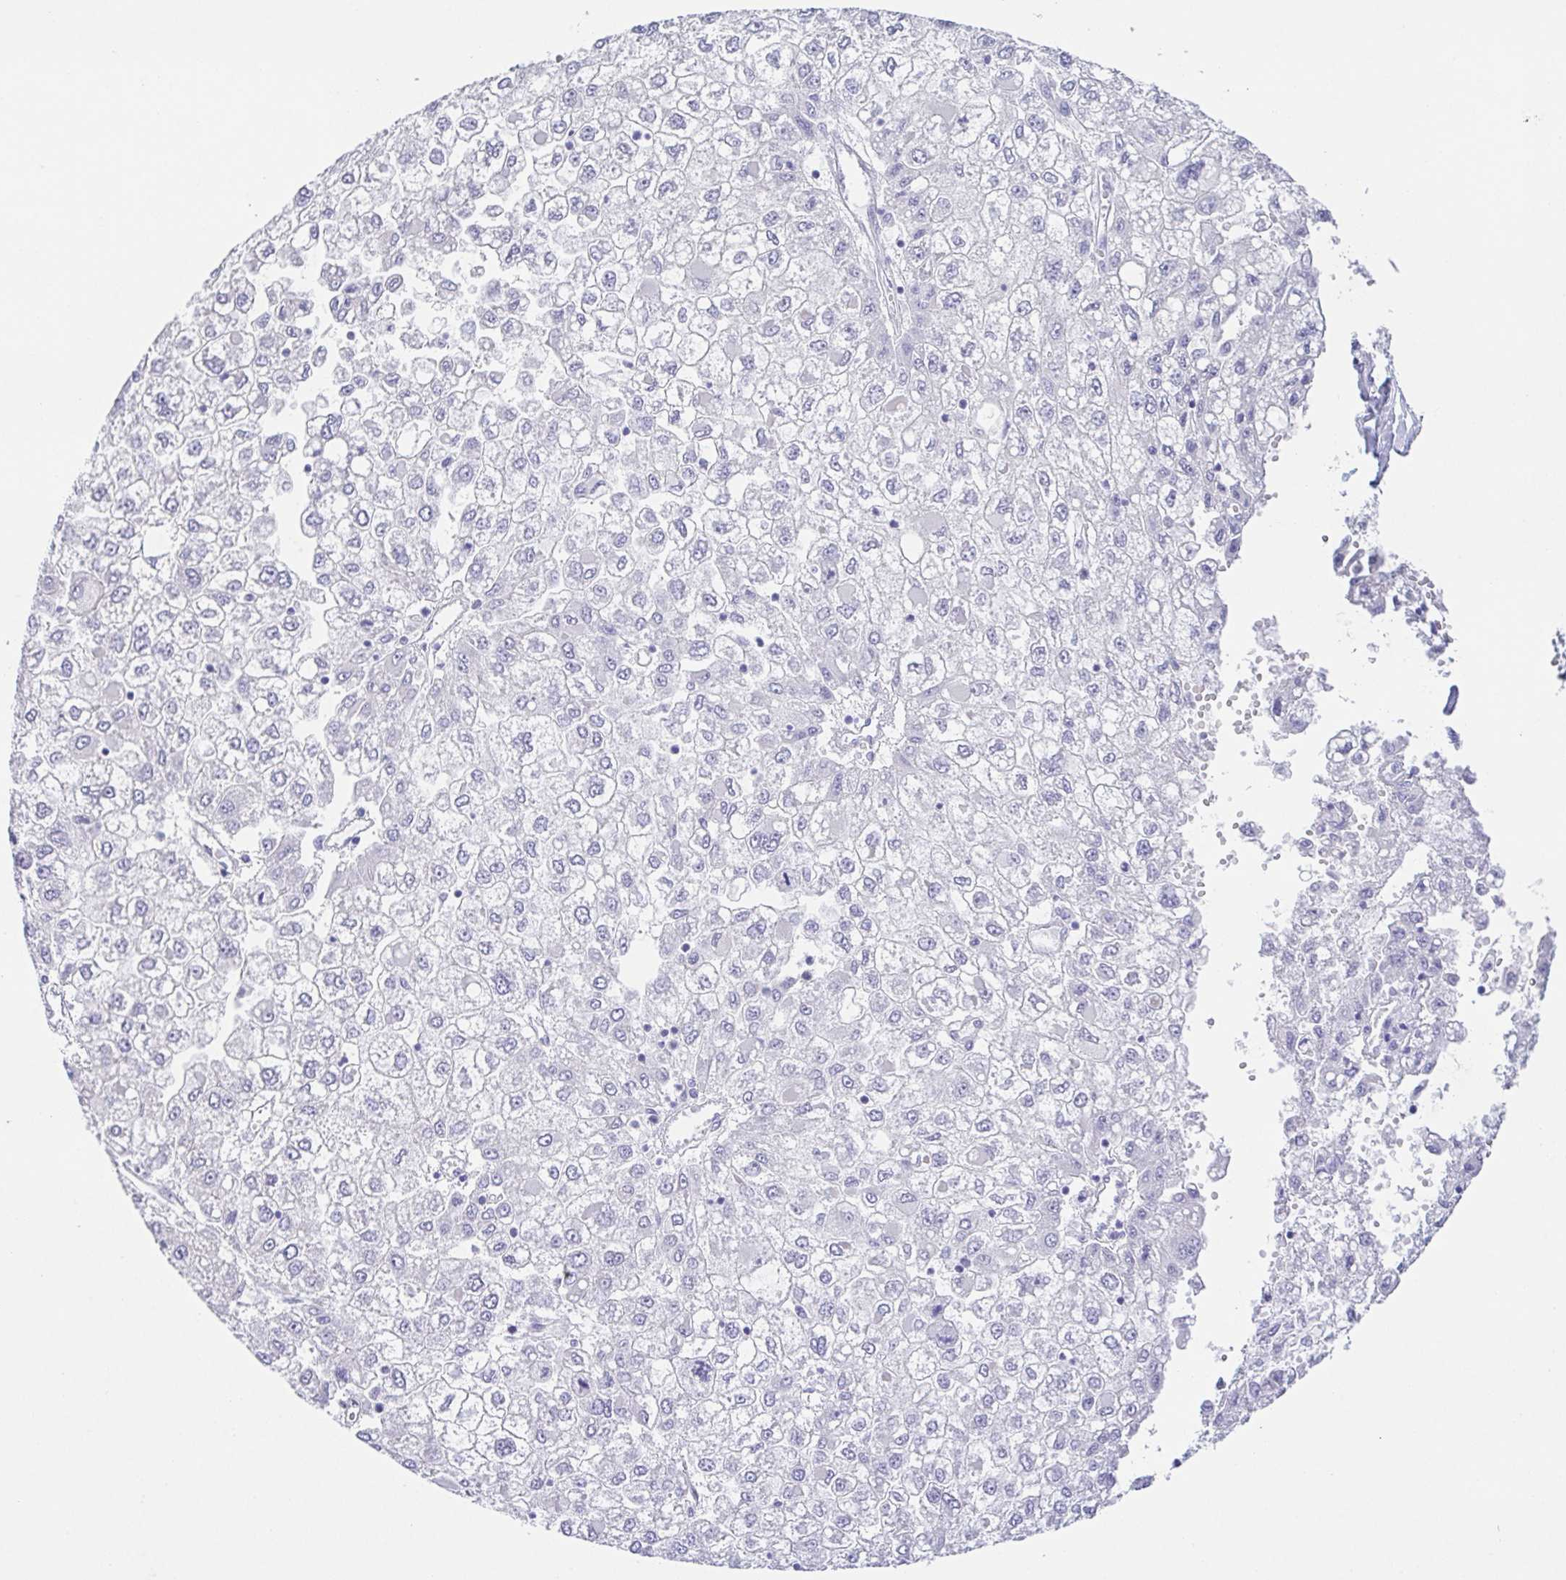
{"staining": {"intensity": "negative", "quantity": "none", "location": "none"}, "tissue": "liver cancer", "cell_type": "Tumor cells", "image_type": "cancer", "snomed": [{"axis": "morphology", "description": "Carcinoma, Hepatocellular, NOS"}, {"axis": "topography", "description": "Liver"}], "caption": "The IHC image has no significant positivity in tumor cells of liver hepatocellular carcinoma tissue. (Brightfield microscopy of DAB immunohistochemistry at high magnification).", "gene": "HAPLN2", "patient": {"sex": "male", "age": 40}}